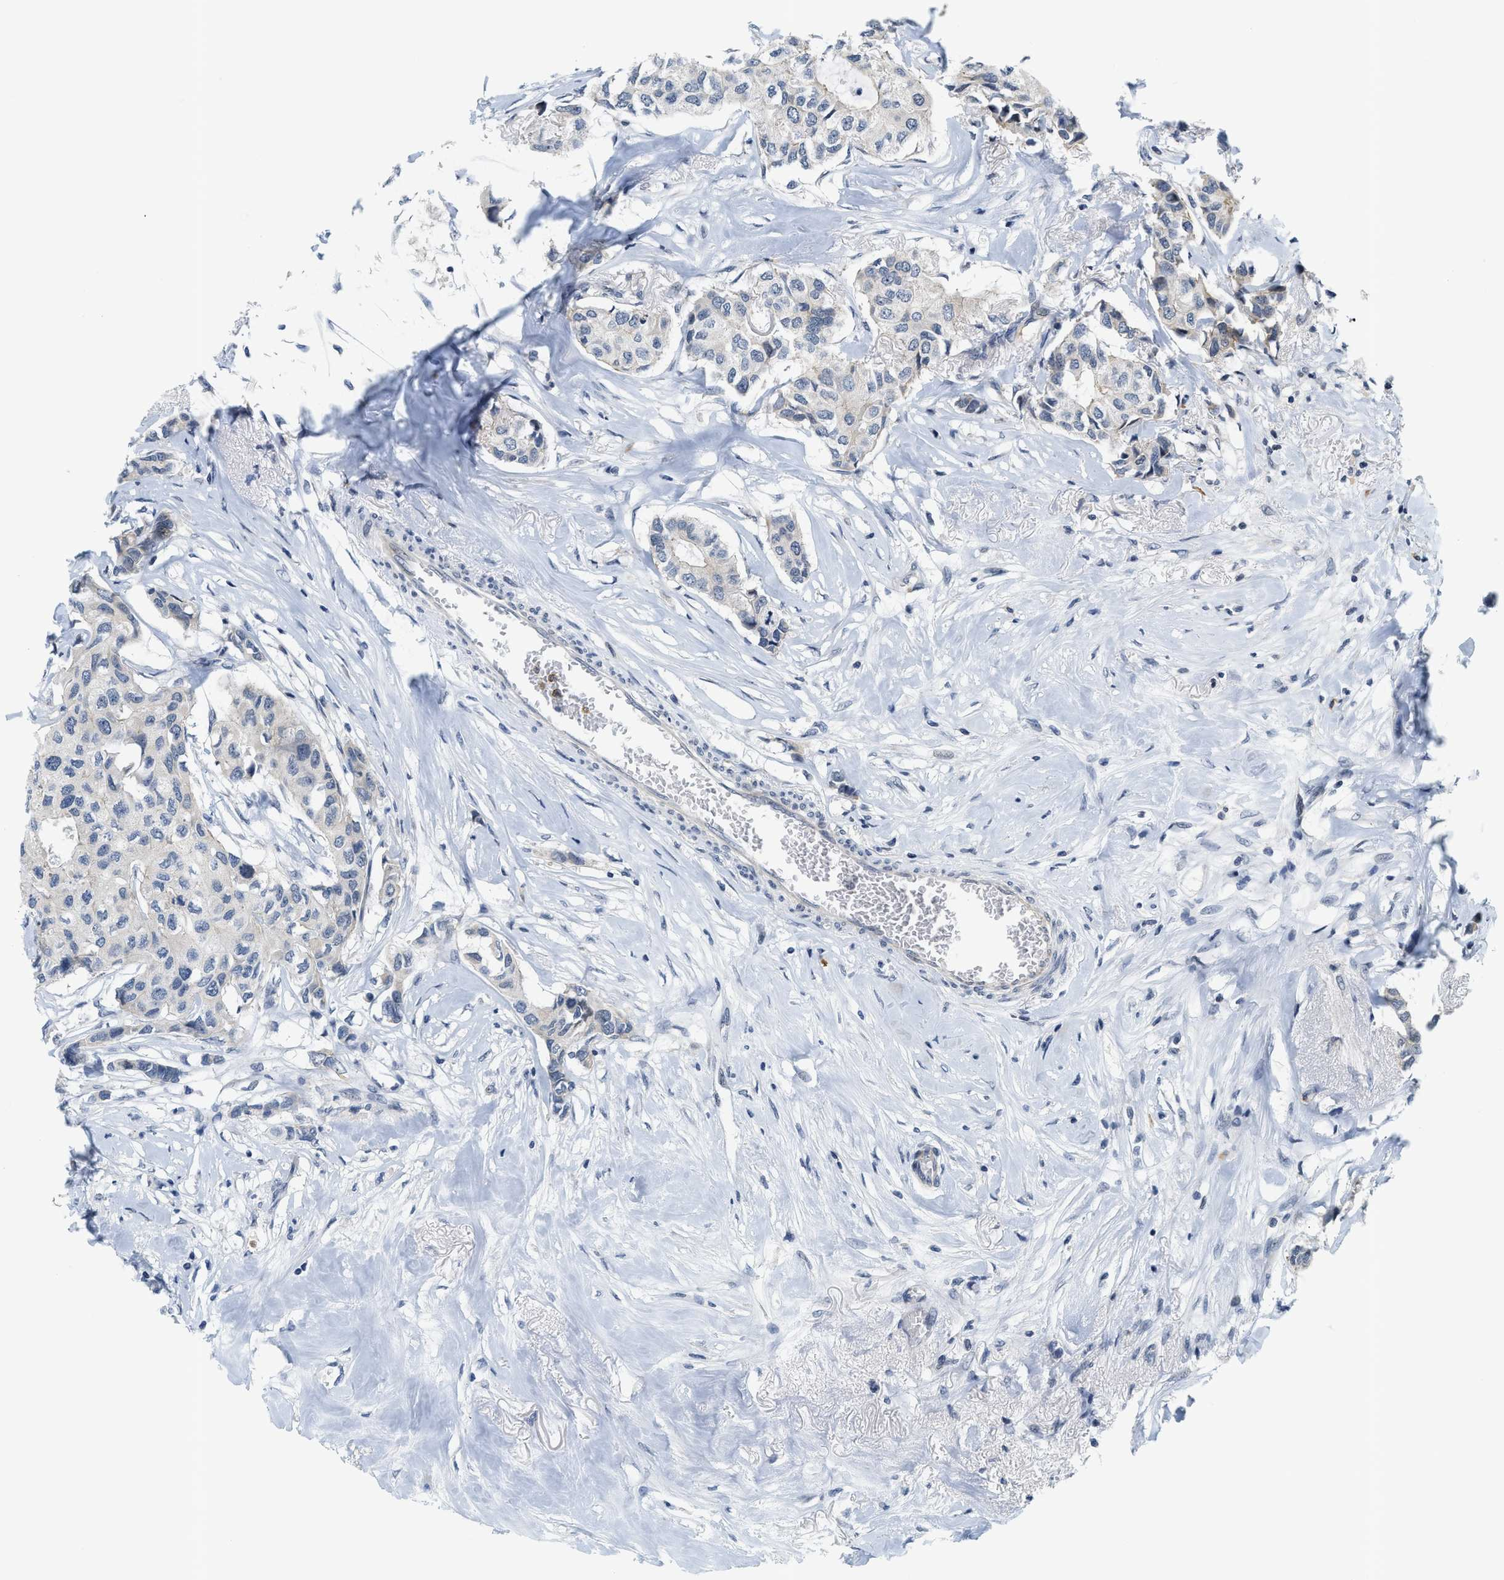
{"staining": {"intensity": "negative", "quantity": "none", "location": "none"}, "tissue": "breast cancer", "cell_type": "Tumor cells", "image_type": "cancer", "snomed": [{"axis": "morphology", "description": "Duct carcinoma"}, {"axis": "topography", "description": "Breast"}], "caption": "A high-resolution histopathology image shows immunohistochemistry (IHC) staining of invasive ductal carcinoma (breast), which reveals no significant expression in tumor cells. (Stains: DAB (3,3'-diaminobenzidine) immunohistochemistry with hematoxylin counter stain, Microscopy: brightfield microscopy at high magnification).", "gene": "KMT2A", "patient": {"sex": "female", "age": 80}}